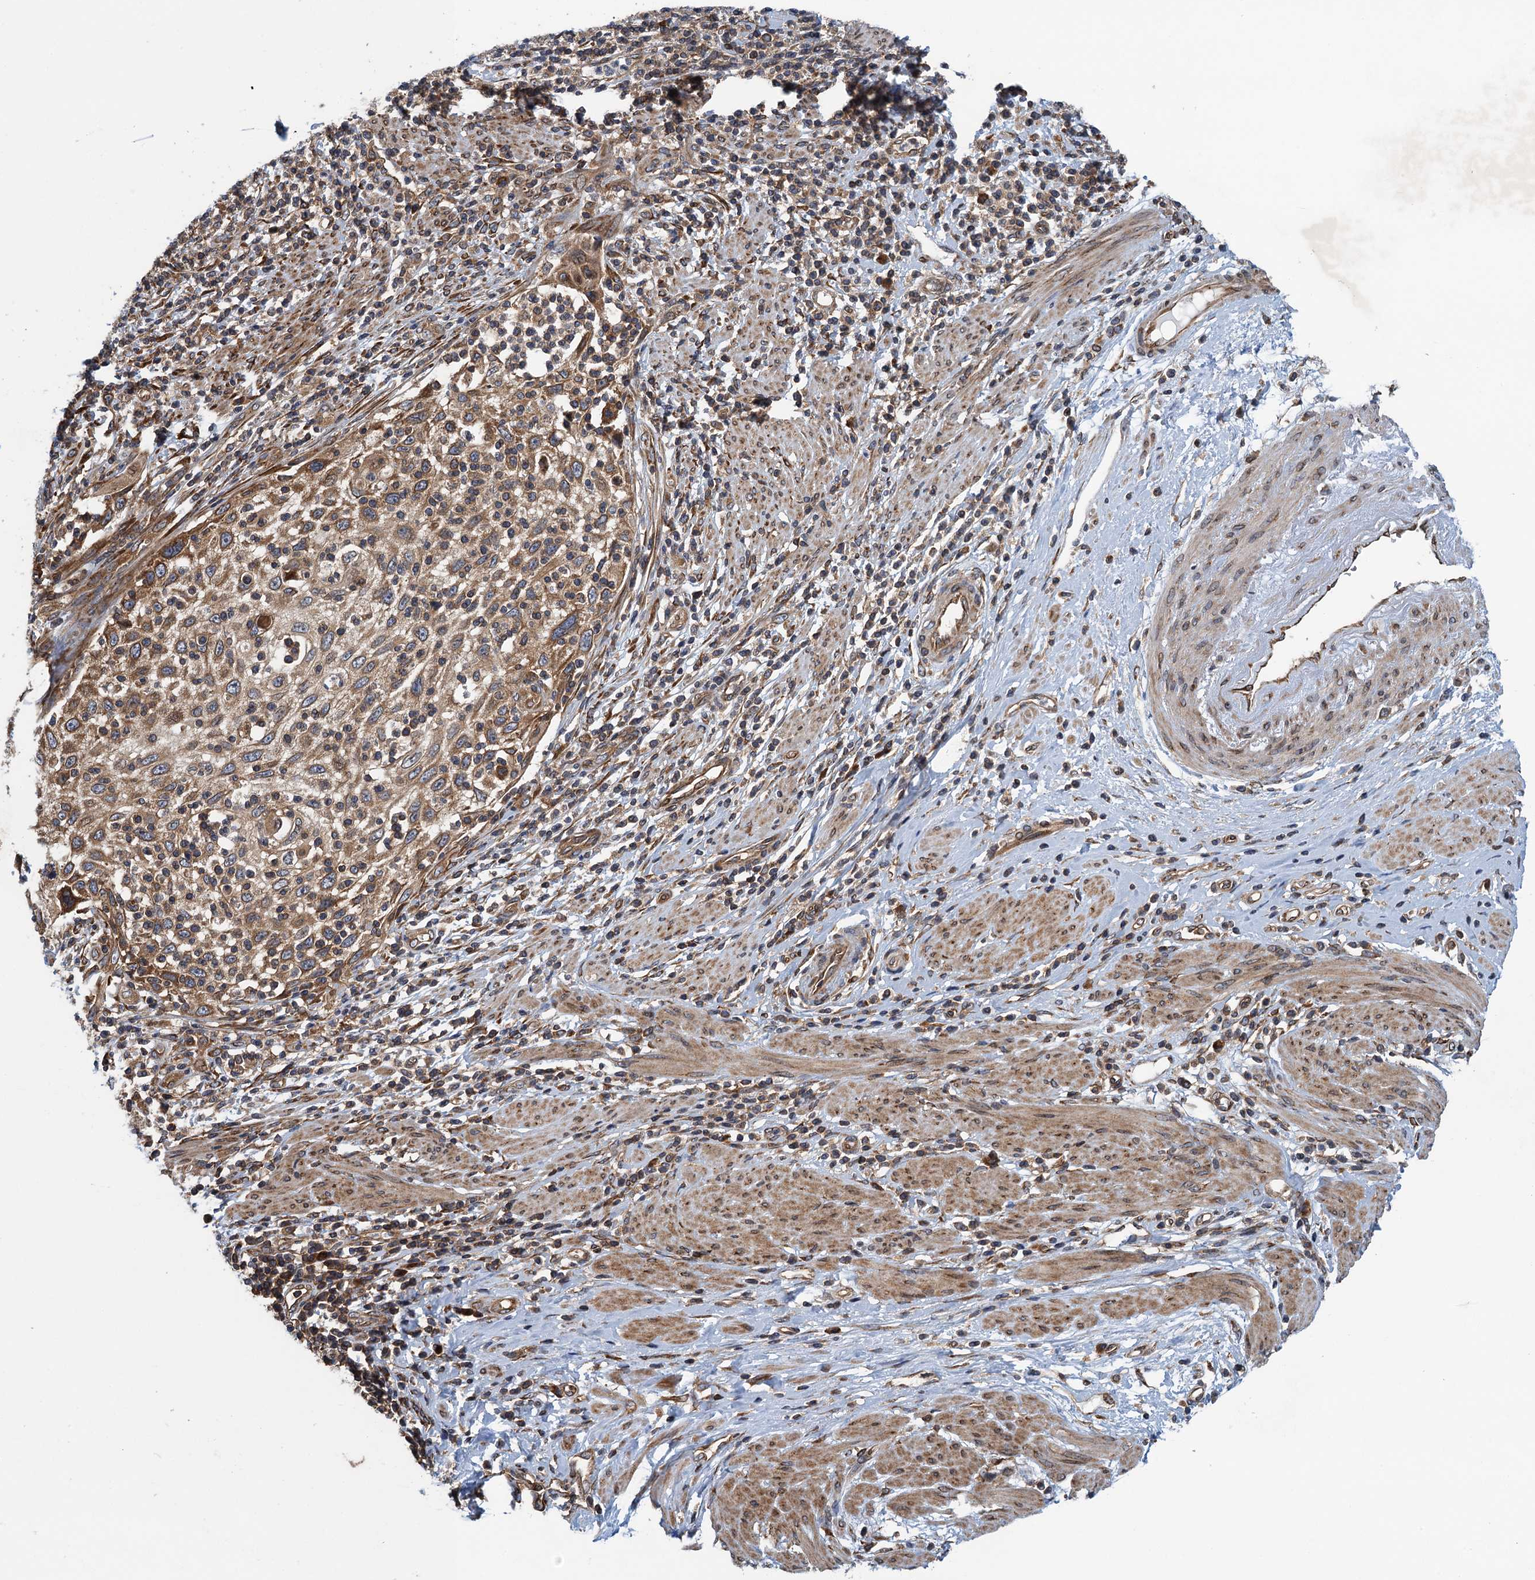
{"staining": {"intensity": "moderate", "quantity": ">75%", "location": "cytoplasmic/membranous"}, "tissue": "cervical cancer", "cell_type": "Tumor cells", "image_type": "cancer", "snomed": [{"axis": "morphology", "description": "Squamous cell carcinoma, NOS"}, {"axis": "topography", "description": "Cervix"}], "caption": "This is a histology image of immunohistochemistry staining of cervical squamous cell carcinoma, which shows moderate staining in the cytoplasmic/membranous of tumor cells.", "gene": "MDM1", "patient": {"sex": "female", "age": 70}}